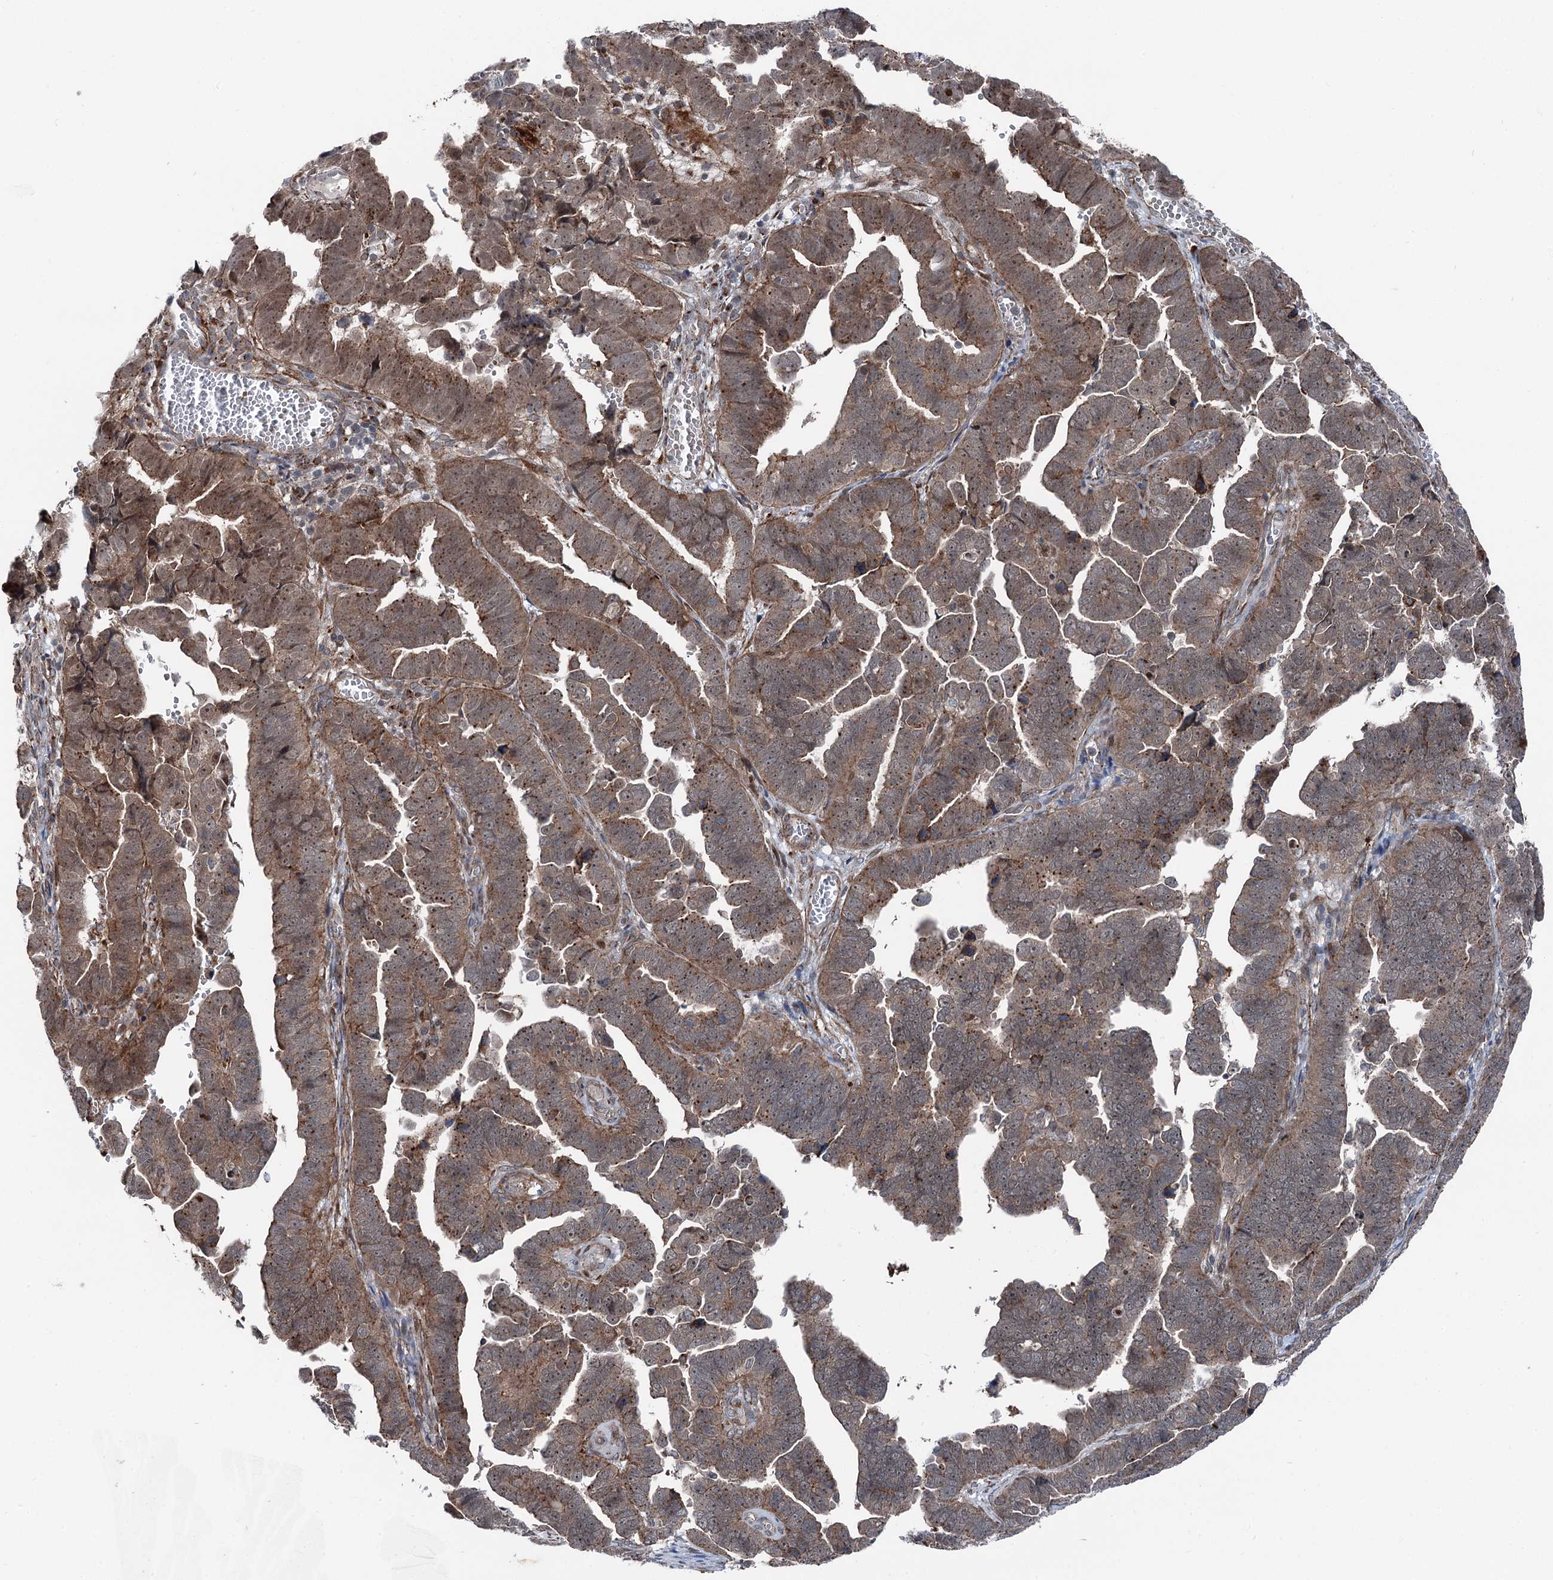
{"staining": {"intensity": "weak", "quantity": ">75%", "location": "cytoplasmic/membranous"}, "tissue": "endometrial cancer", "cell_type": "Tumor cells", "image_type": "cancer", "snomed": [{"axis": "morphology", "description": "Adenocarcinoma, NOS"}, {"axis": "topography", "description": "Endometrium"}], "caption": "A high-resolution micrograph shows IHC staining of adenocarcinoma (endometrial), which shows weak cytoplasmic/membranous staining in about >75% of tumor cells.", "gene": "POLR1D", "patient": {"sex": "female", "age": 75}}